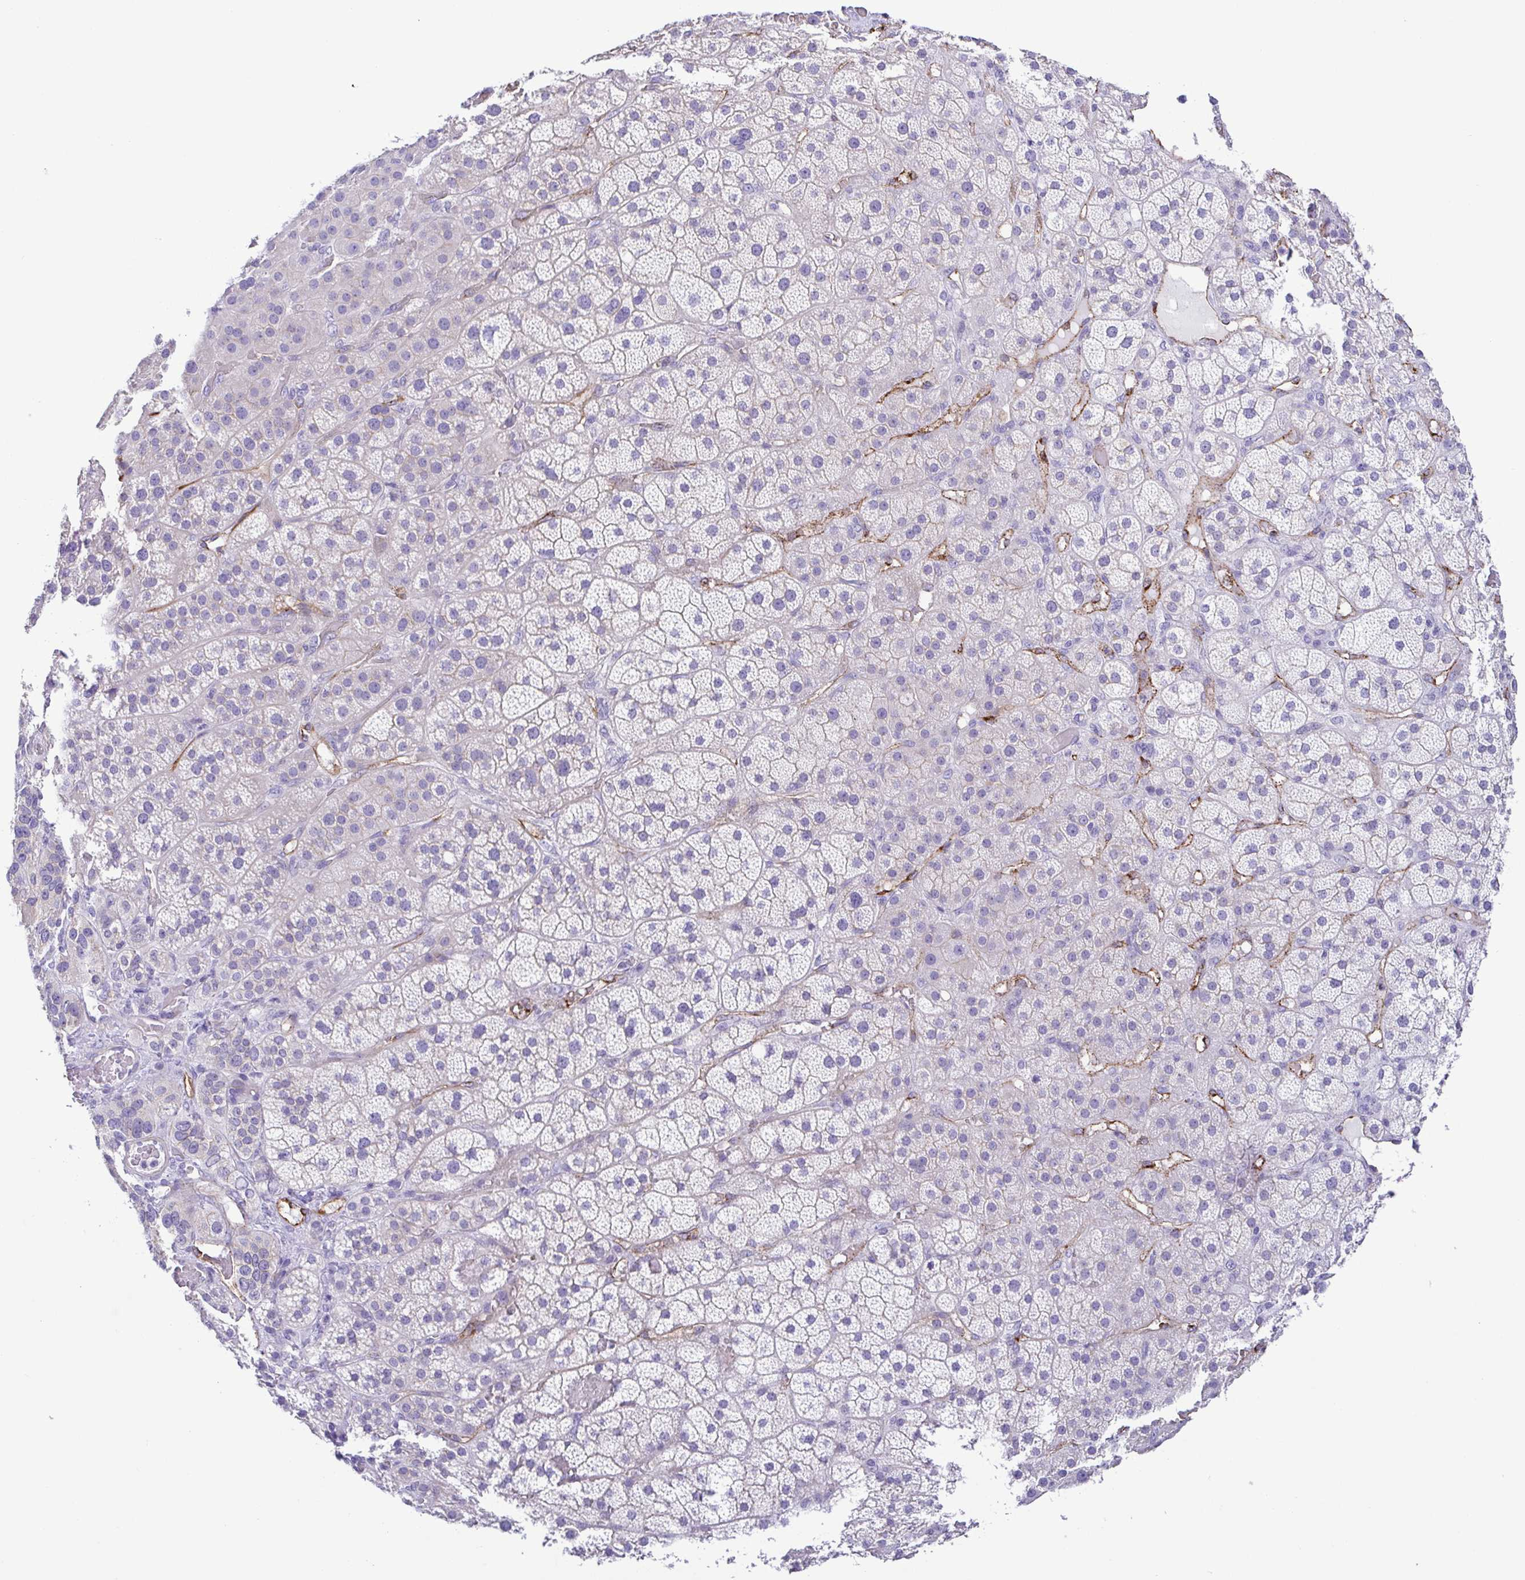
{"staining": {"intensity": "negative", "quantity": "none", "location": "none"}, "tissue": "adrenal gland", "cell_type": "Glandular cells", "image_type": "normal", "snomed": [{"axis": "morphology", "description": "Normal tissue, NOS"}, {"axis": "topography", "description": "Adrenal gland"}], "caption": "DAB immunohistochemical staining of benign adrenal gland demonstrates no significant expression in glandular cells. The staining is performed using DAB brown chromogen with nuclei counter-stained in using hematoxylin.", "gene": "GPR182", "patient": {"sex": "male", "age": 57}}